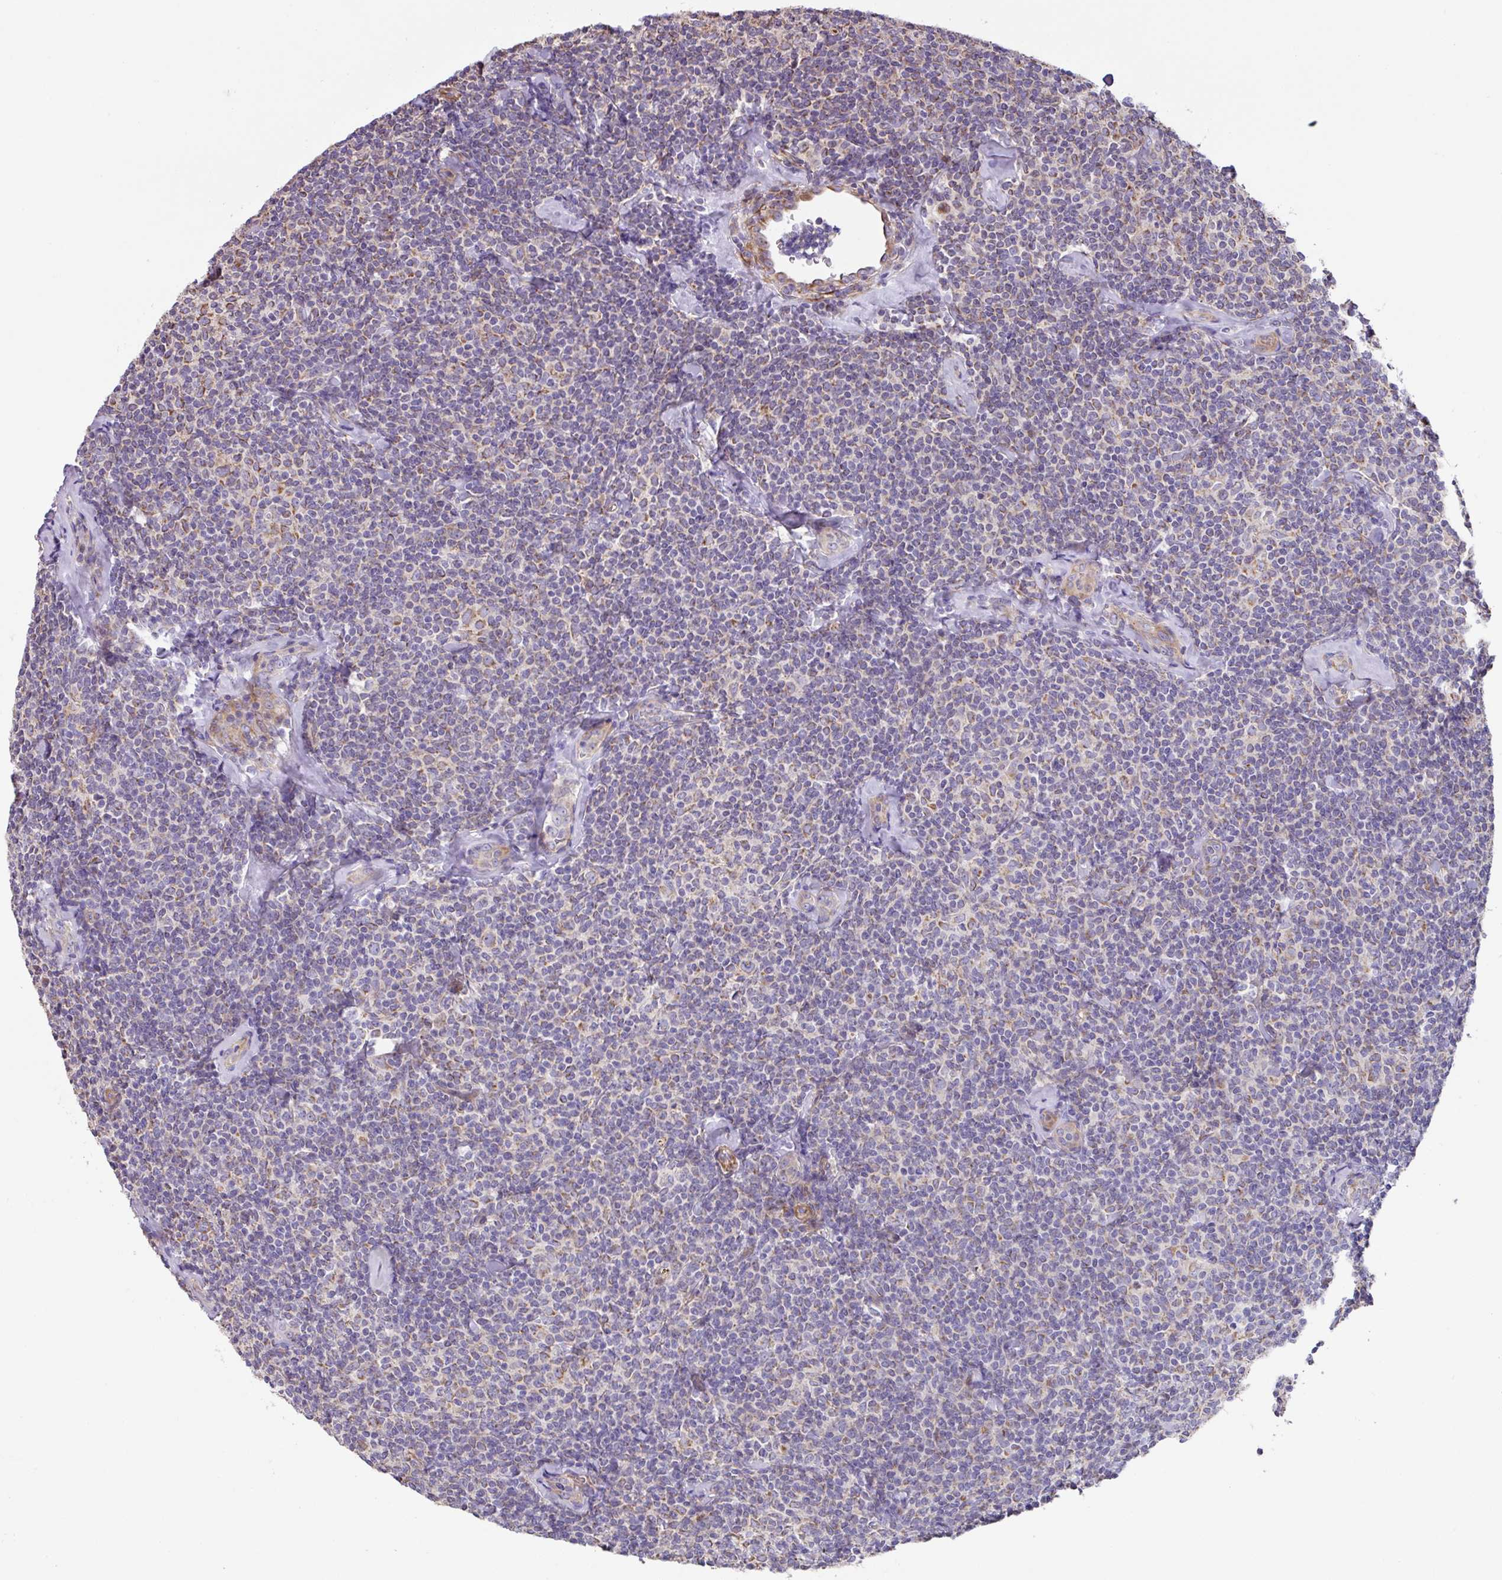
{"staining": {"intensity": "negative", "quantity": "none", "location": "none"}, "tissue": "lymphoma", "cell_type": "Tumor cells", "image_type": "cancer", "snomed": [{"axis": "morphology", "description": "Malignant lymphoma, non-Hodgkin's type, Low grade"}, {"axis": "topography", "description": "Lymph node"}], "caption": "DAB (3,3'-diaminobenzidine) immunohistochemical staining of human low-grade malignant lymphoma, non-Hodgkin's type reveals no significant staining in tumor cells.", "gene": "MRRF", "patient": {"sex": "female", "age": 56}}